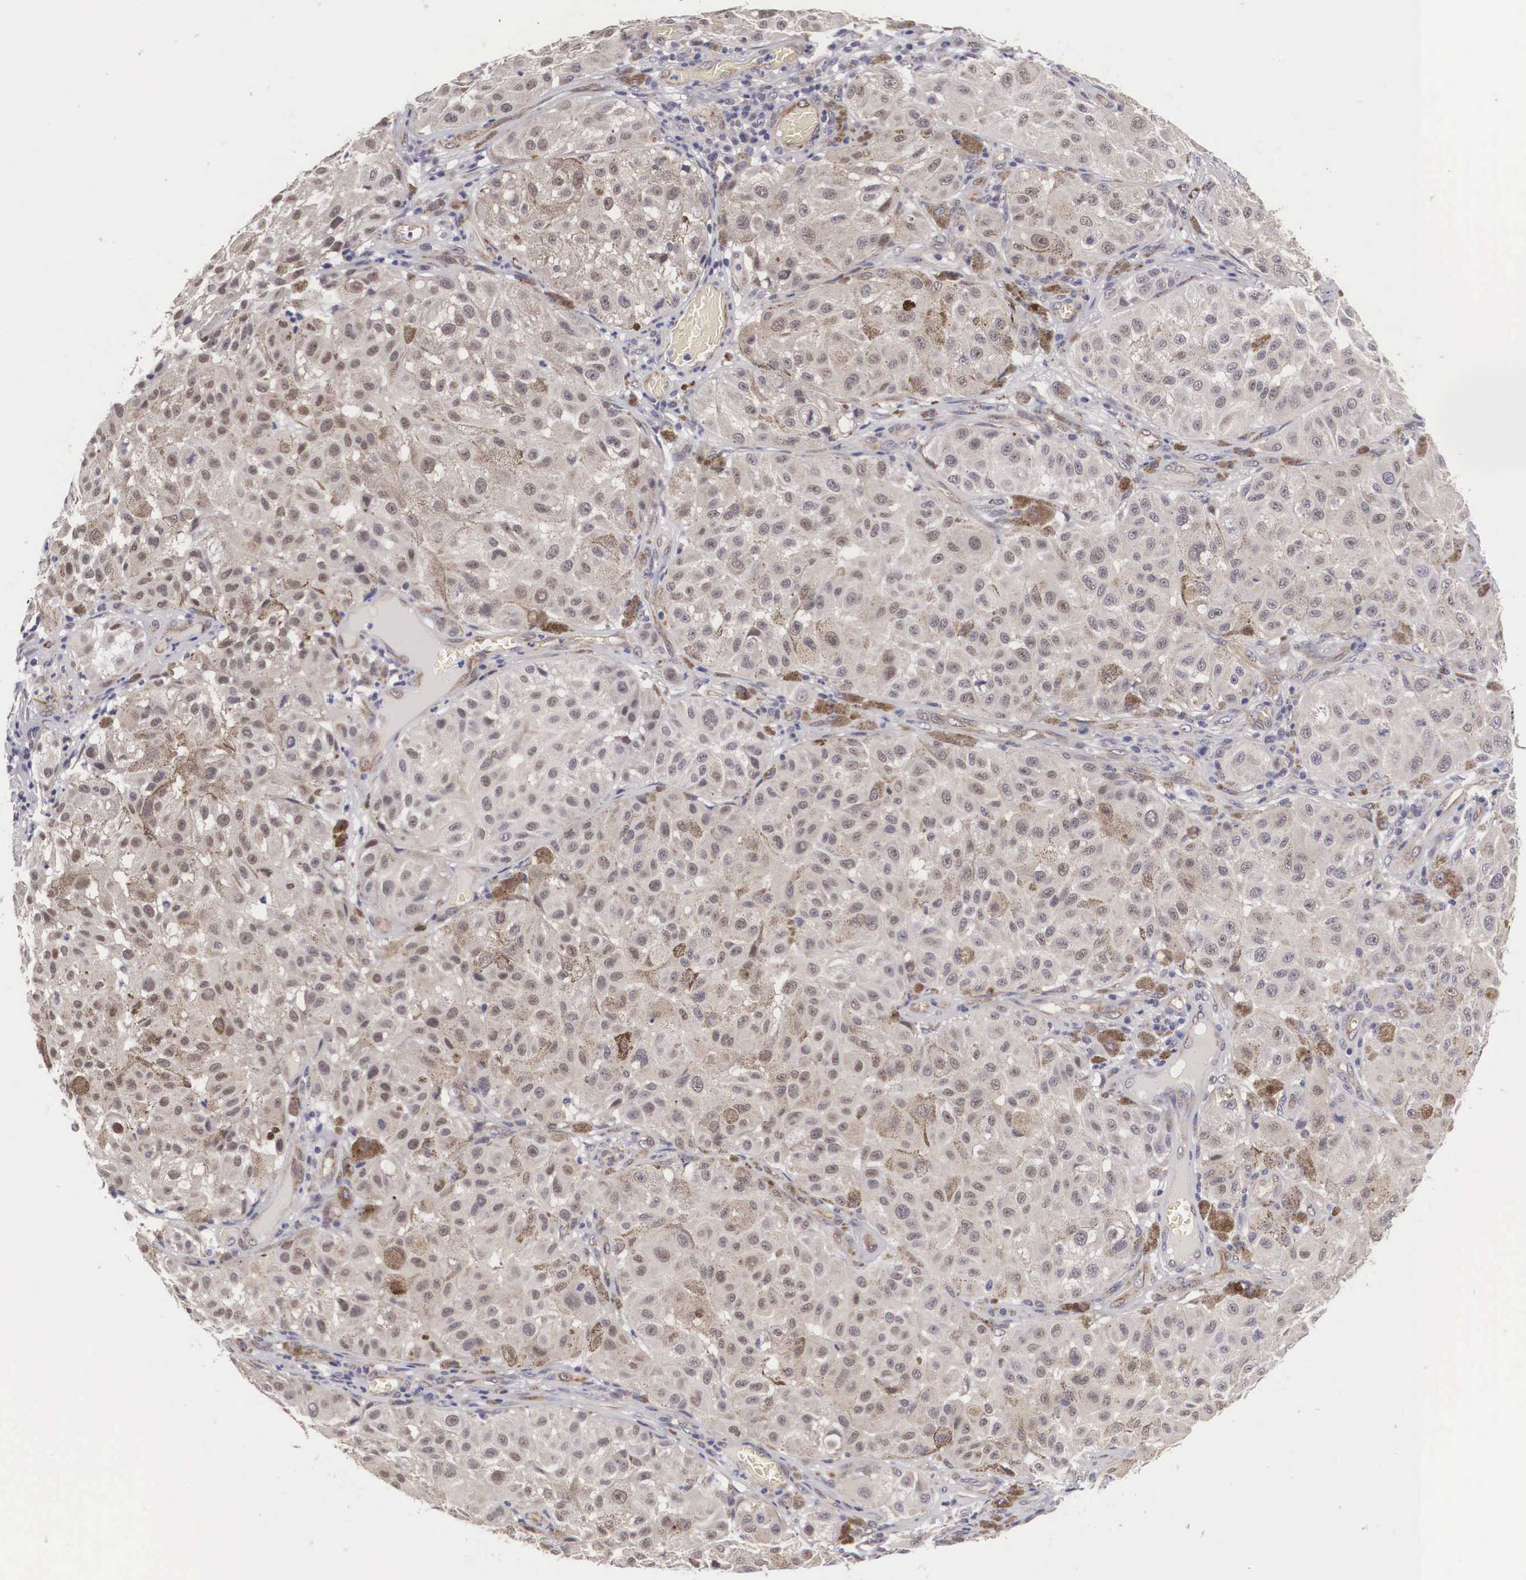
{"staining": {"intensity": "negative", "quantity": "none", "location": "none"}, "tissue": "melanoma", "cell_type": "Tumor cells", "image_type": "cancer", "snomed": [{"axis": "morphology", "description": "Malignant melanoma, NOS"}, {"axis": "topography", "description": "Skin"}], "caption": "High magnification brightfield microscopy of melanoma stained with DAB (3,3'-diaminobenzidine) (brown) and counterstained with hematoxylin (blue): tumor cells show no significant staining.", "gene": "MORC2", "patient": {"sex": "female", "age": 64}}